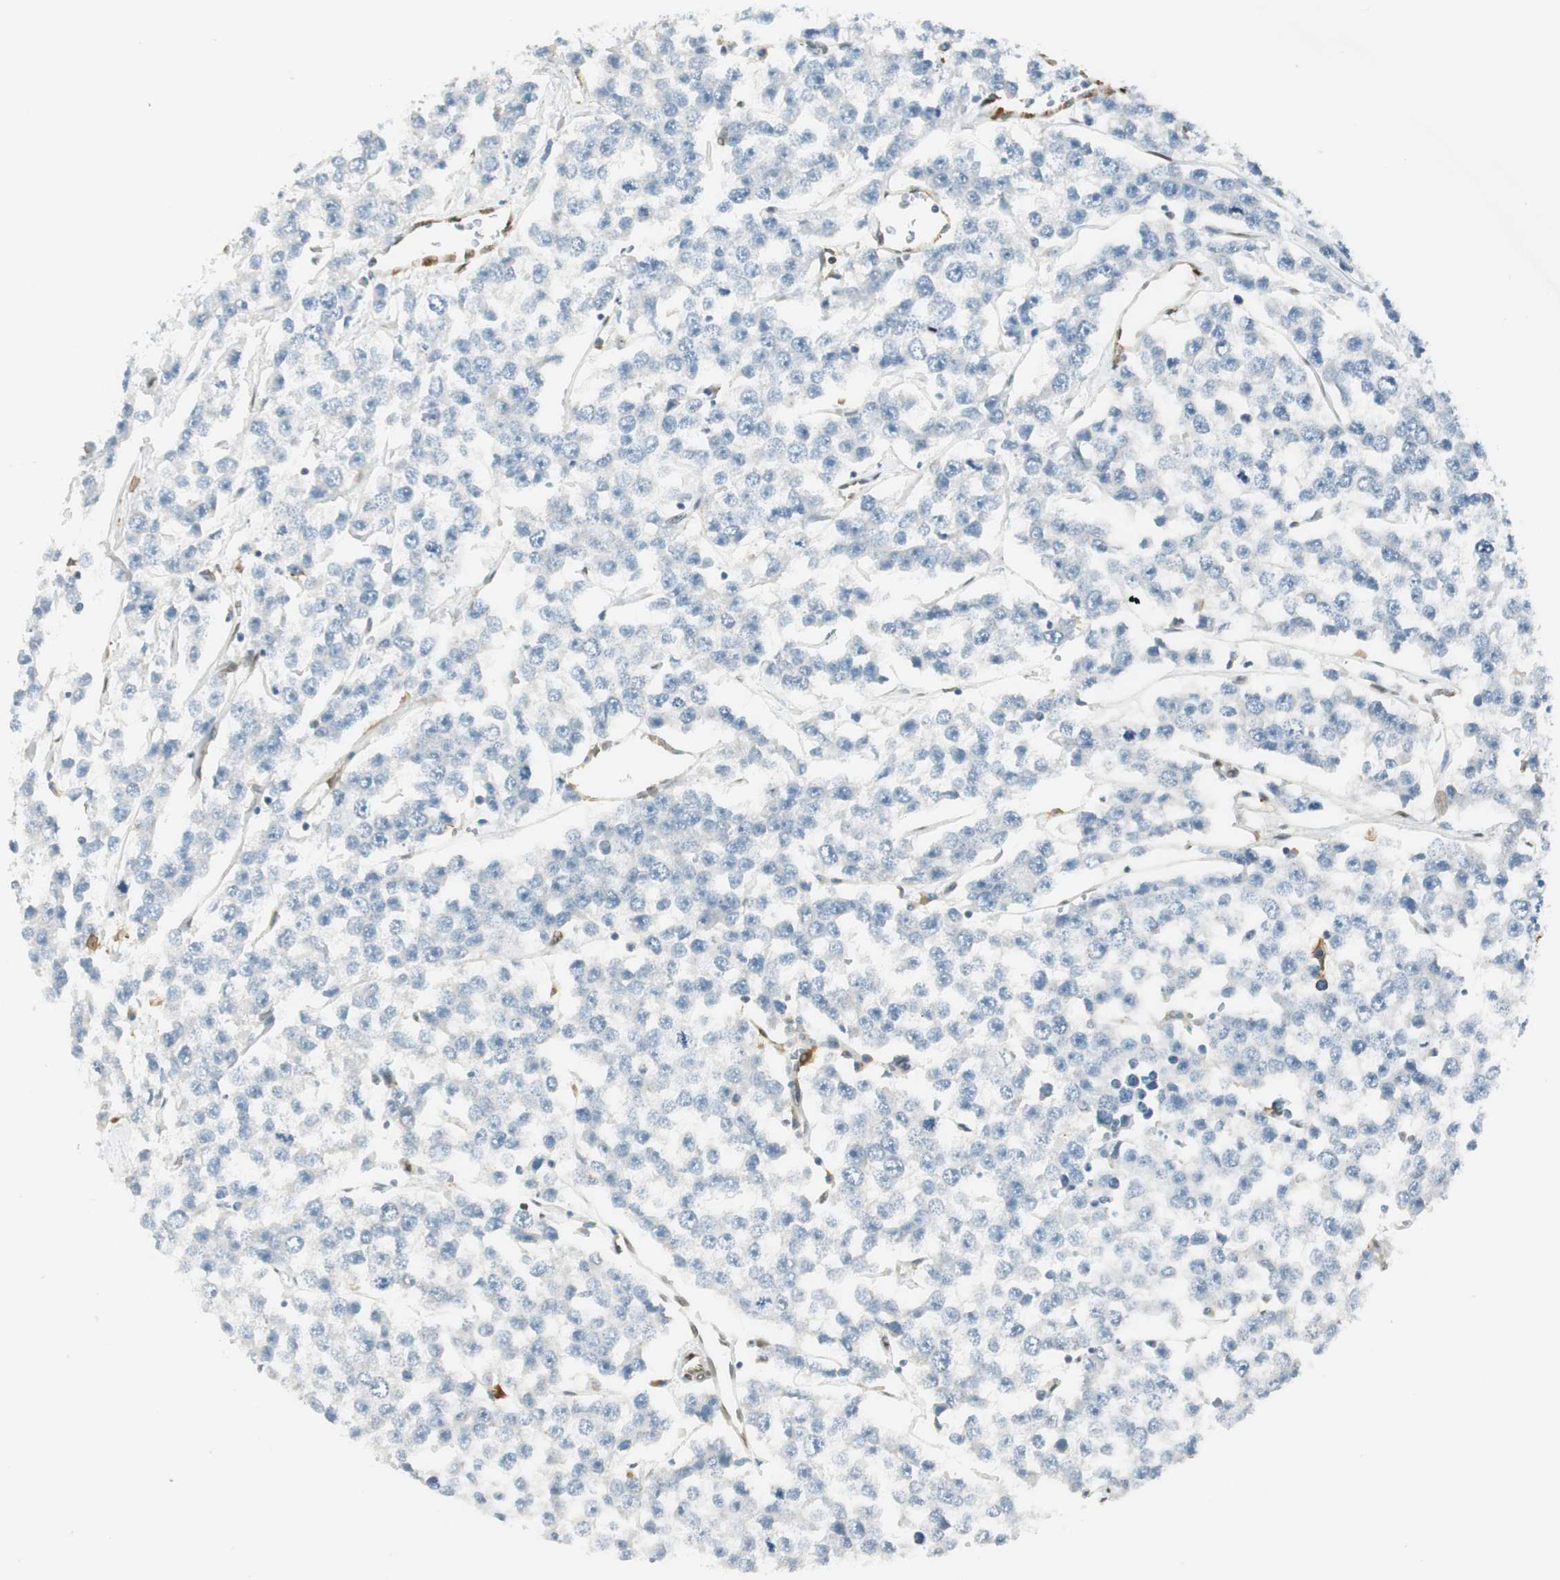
{"staining": {"intensity": "negative", "quantity": "none", "location": "none"}, "tissue": "testis cancer", "cell_type": "Tumor cells", "image_type": "cancer", "snomed": [{"axis": "morphology", "description": "Seminoma, NOS"}, {"axis": "morphology", "description": "Carcinoma, Embryonal, NOS"}, {"axis": "topography", "description": "Testis"}], "caption": "Tumor cells are negative for brown protein staining in testis seminoma.", "gene": "TMEM260", "patient": {"sex": "male", "age": 52}}